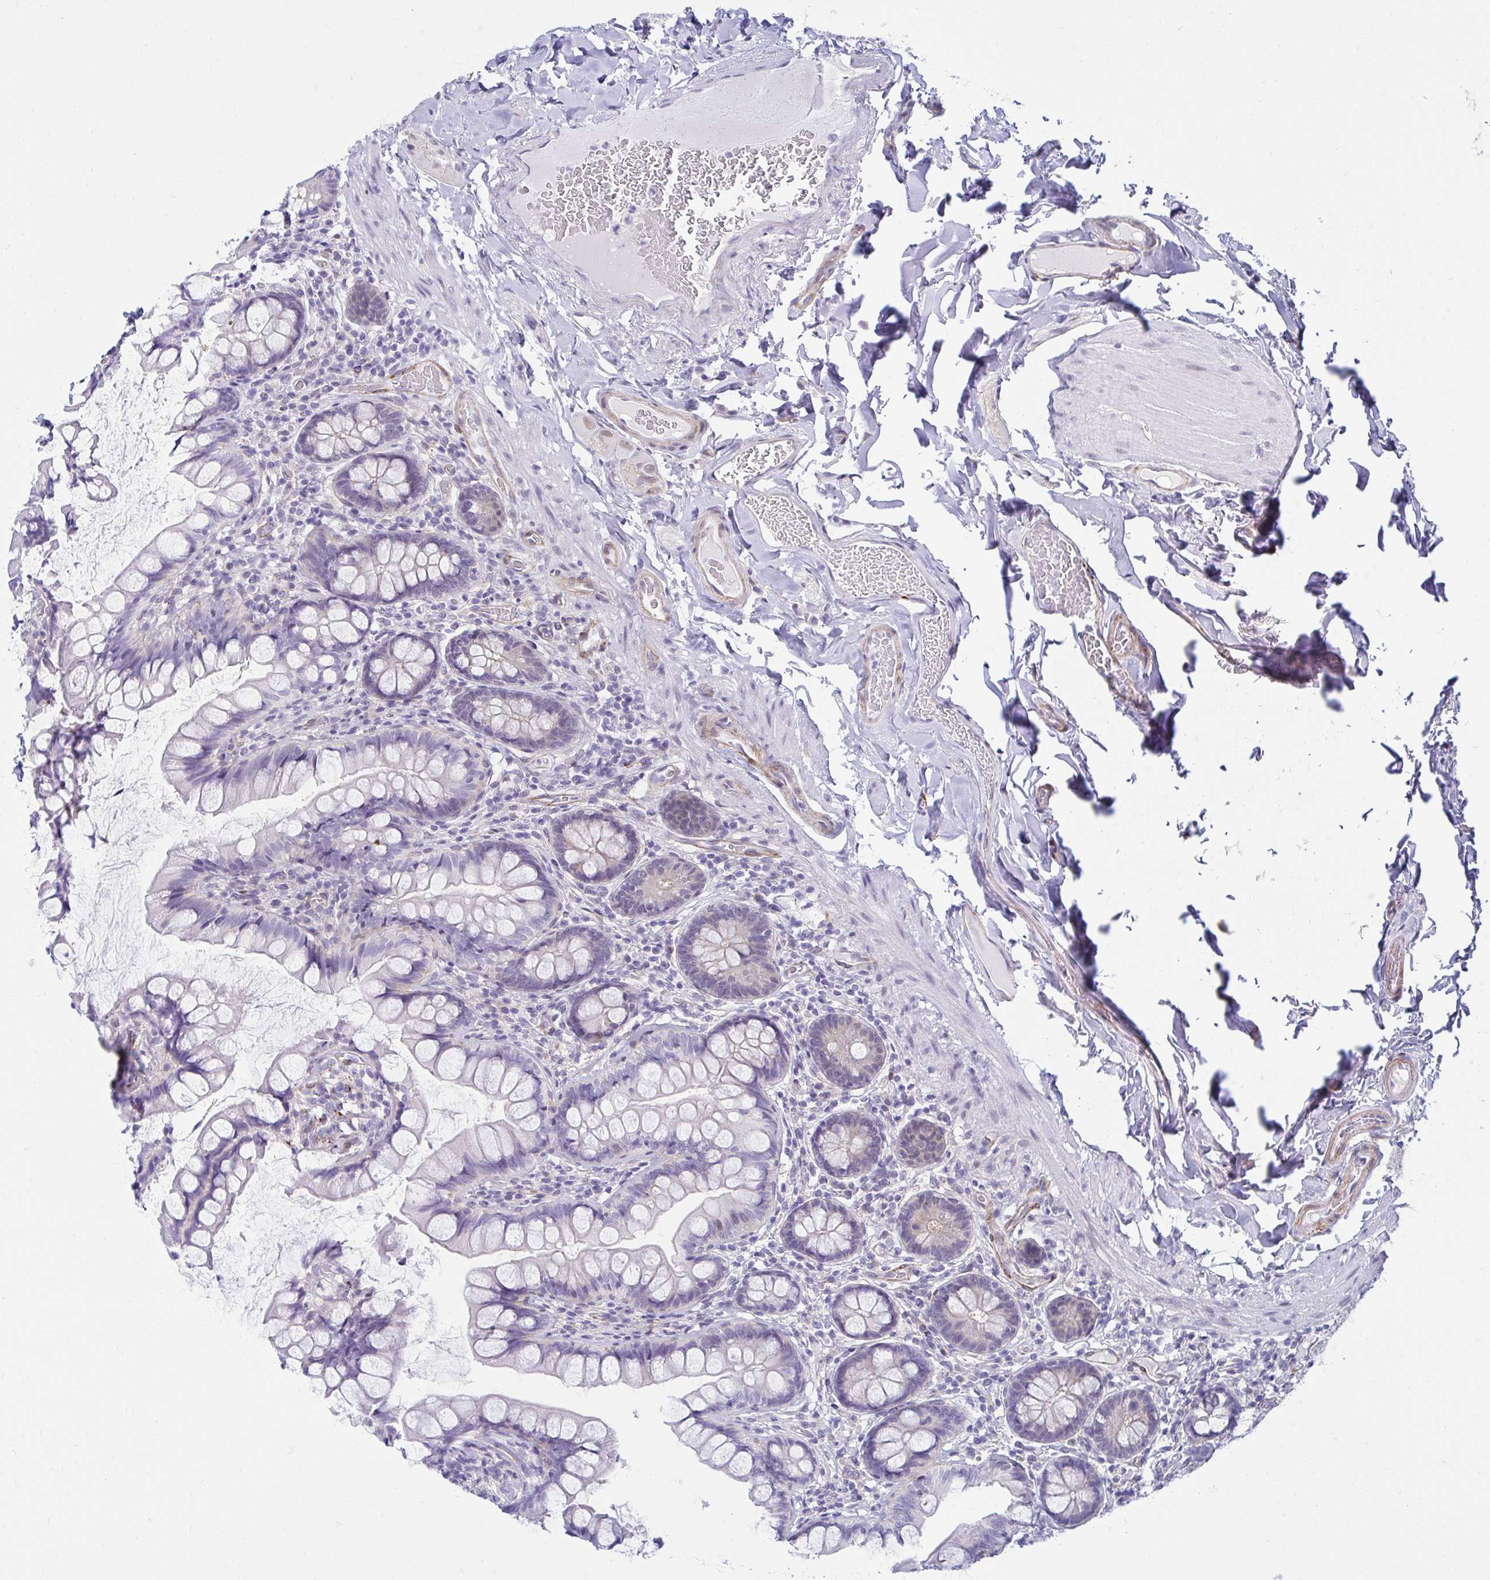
{"staining": {"intensity": "moderate", "quantity": "<25%", "location": "cytoplasmic/membranous"}, "tissue": "small intestine", "cell_type": "Glandular cells", "image_type": "normal", "snomed": [{"axis": "morphology", "description": "Normal tissue, NOS"}, {"axis": "topography", "description": "Small intestine"}], "caption": "This image reveals benign small intestine stained with immunohistochemistry to label a protein in brown. The cytoplasmic/membranous of glandular cells show moderate positivity for the protein. Nuclei are counter-stained blue.", "gene": "ANKRD62", "patient": {"sex": "male", "age": 70}}